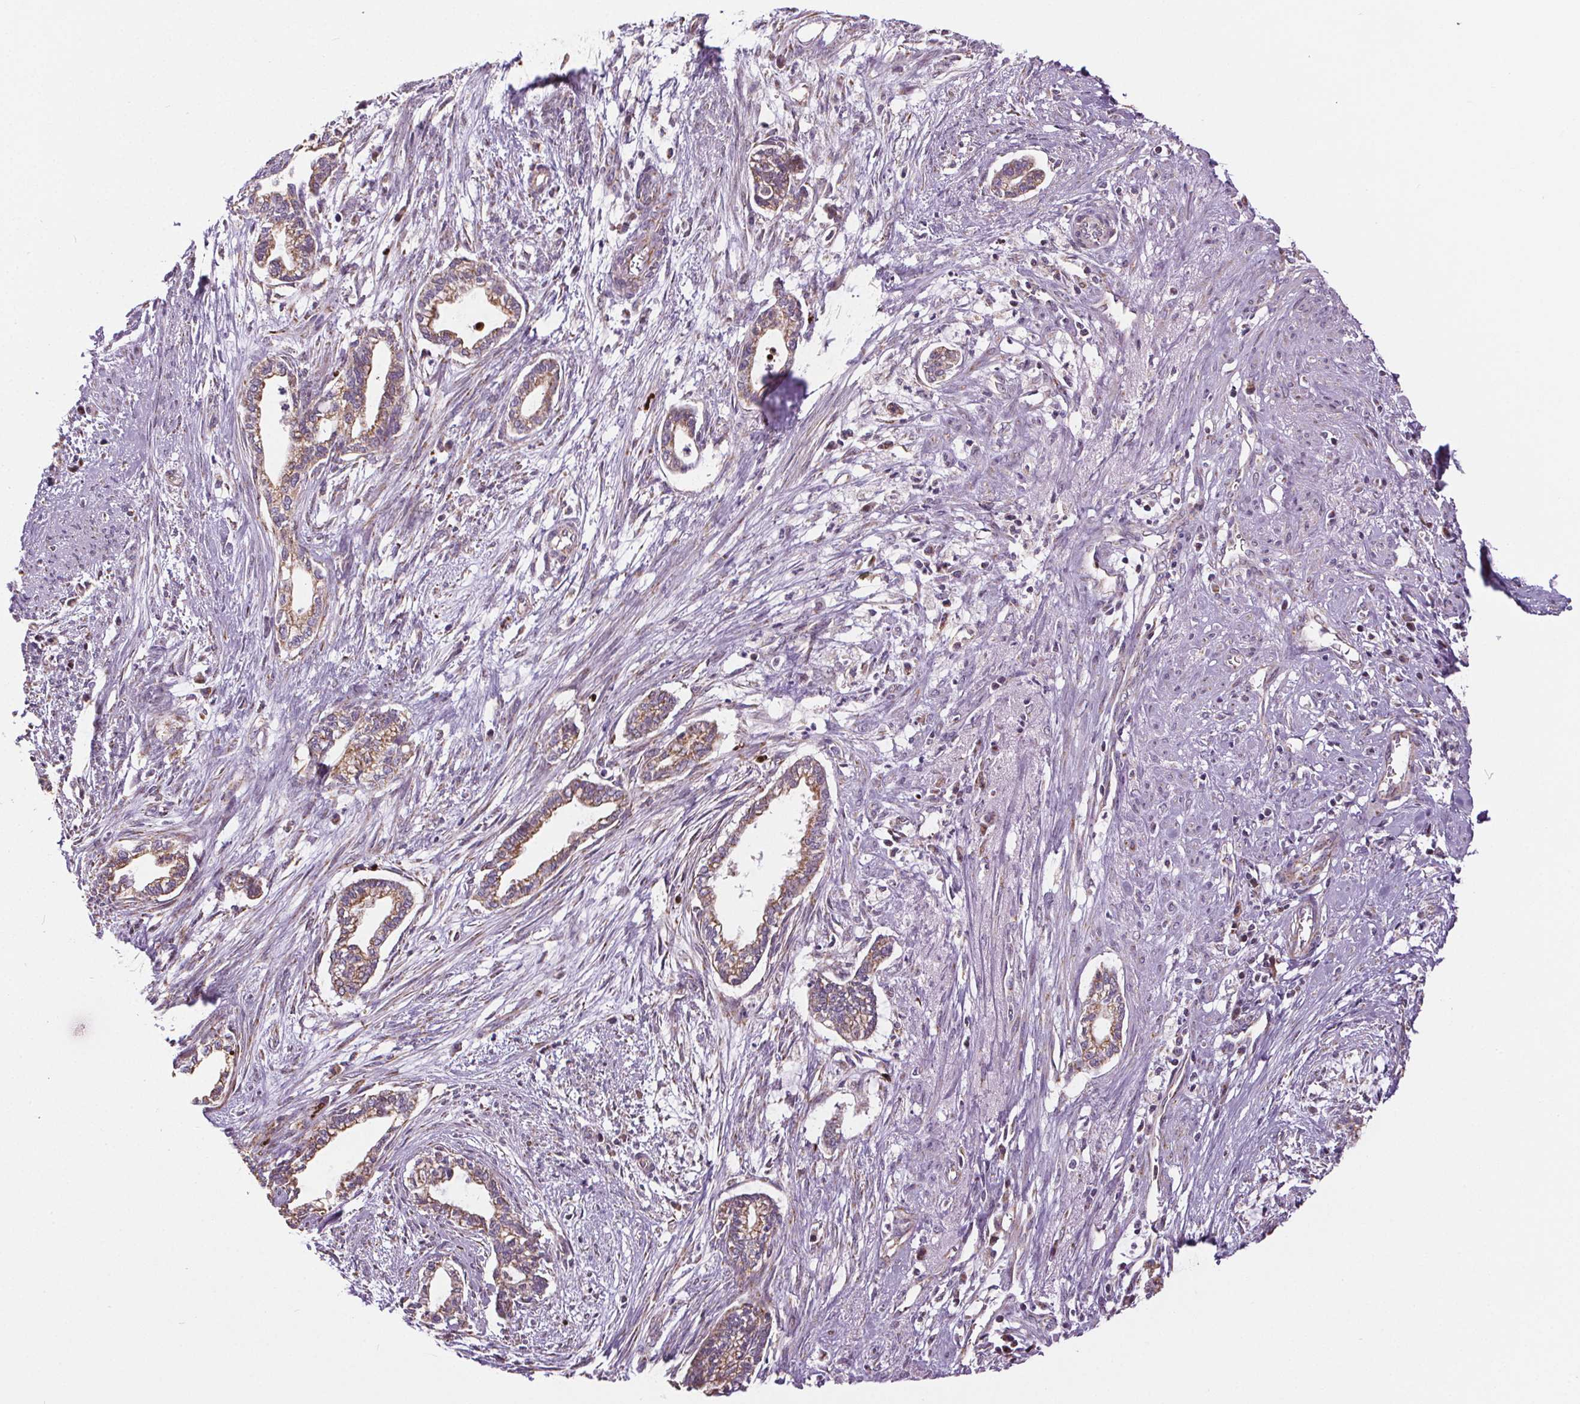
{"staining": {"intensity": "moderate", "quantity": ">75%", "location": "cytoplasmic/membranous"}, "tissue": "cervical cancer", "cell_type": "Tumor cells", "image_type": "cancer", "snomed": [{"axis": "morphology", "description": "Adenocarcinoma, NOS"}, {"axis": "topography", "description": "Cervix"}], "caption": "Immunohistochemistry (DAB) staining of cervical cancer exhibits moderate cytoplasmic/membranous protein staining in approximately >75% of tumor cells. Nuclei are stained in blue.", "gene": "SUCLA2", "patient": {"sex": "female", "age": 62}}